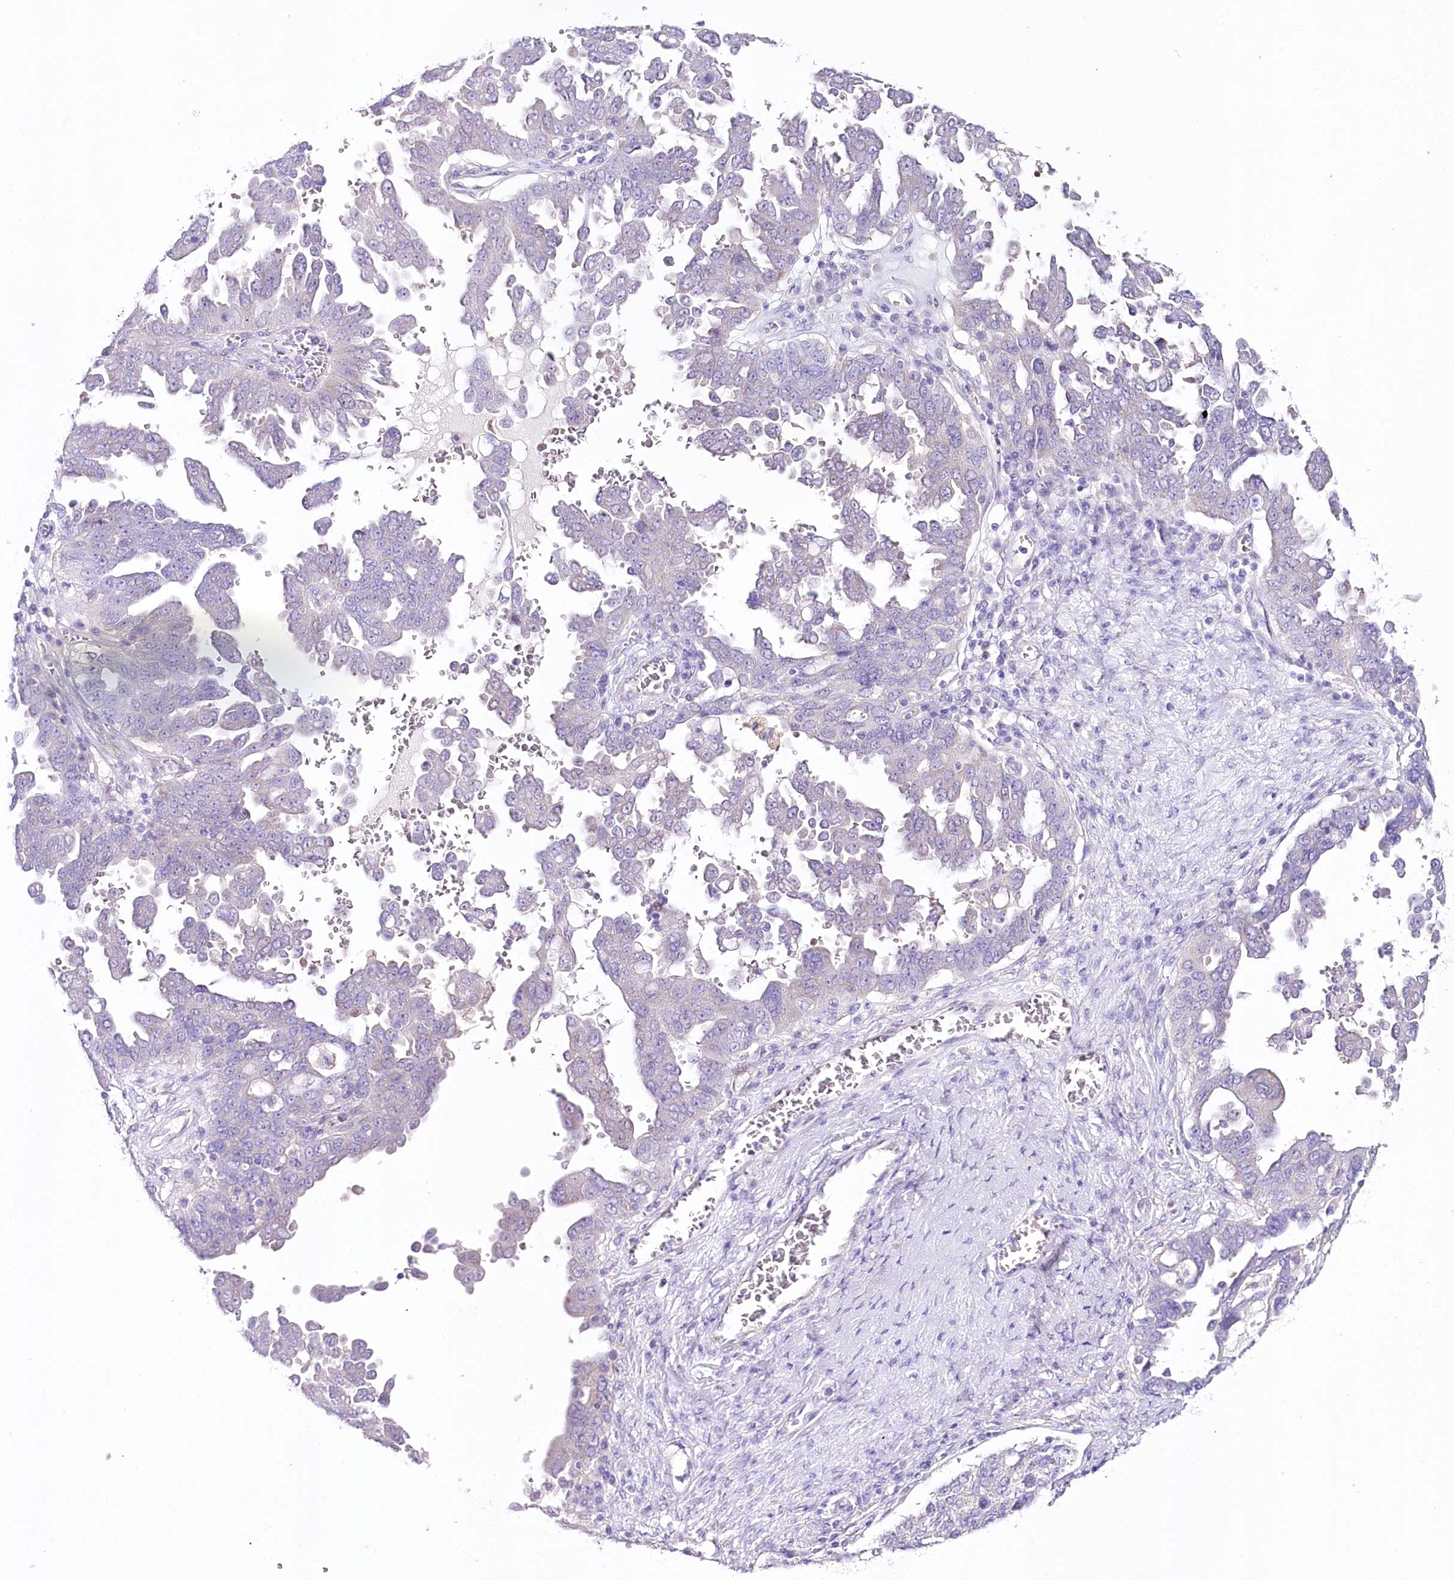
{"staining": {"intensity": "negative", "quantity": "none", "location": "none"}, "tissue": "ovarian cancer", "cell_type": "Tumor cells", "image_type": "cancer", "snomed": [{"axis": "morphology", "description": "Carcinoma, endometroid"}, {"axis": "topography", "description": "Ovary"}], "caption": "The histopathology image shows no significant staining in tumor cells of ovarian cancer (endometroid carcinoma). Nuclei are stained in blue.", "gene": "CSN3", "patient": {"sex": "female", "age": 62}}